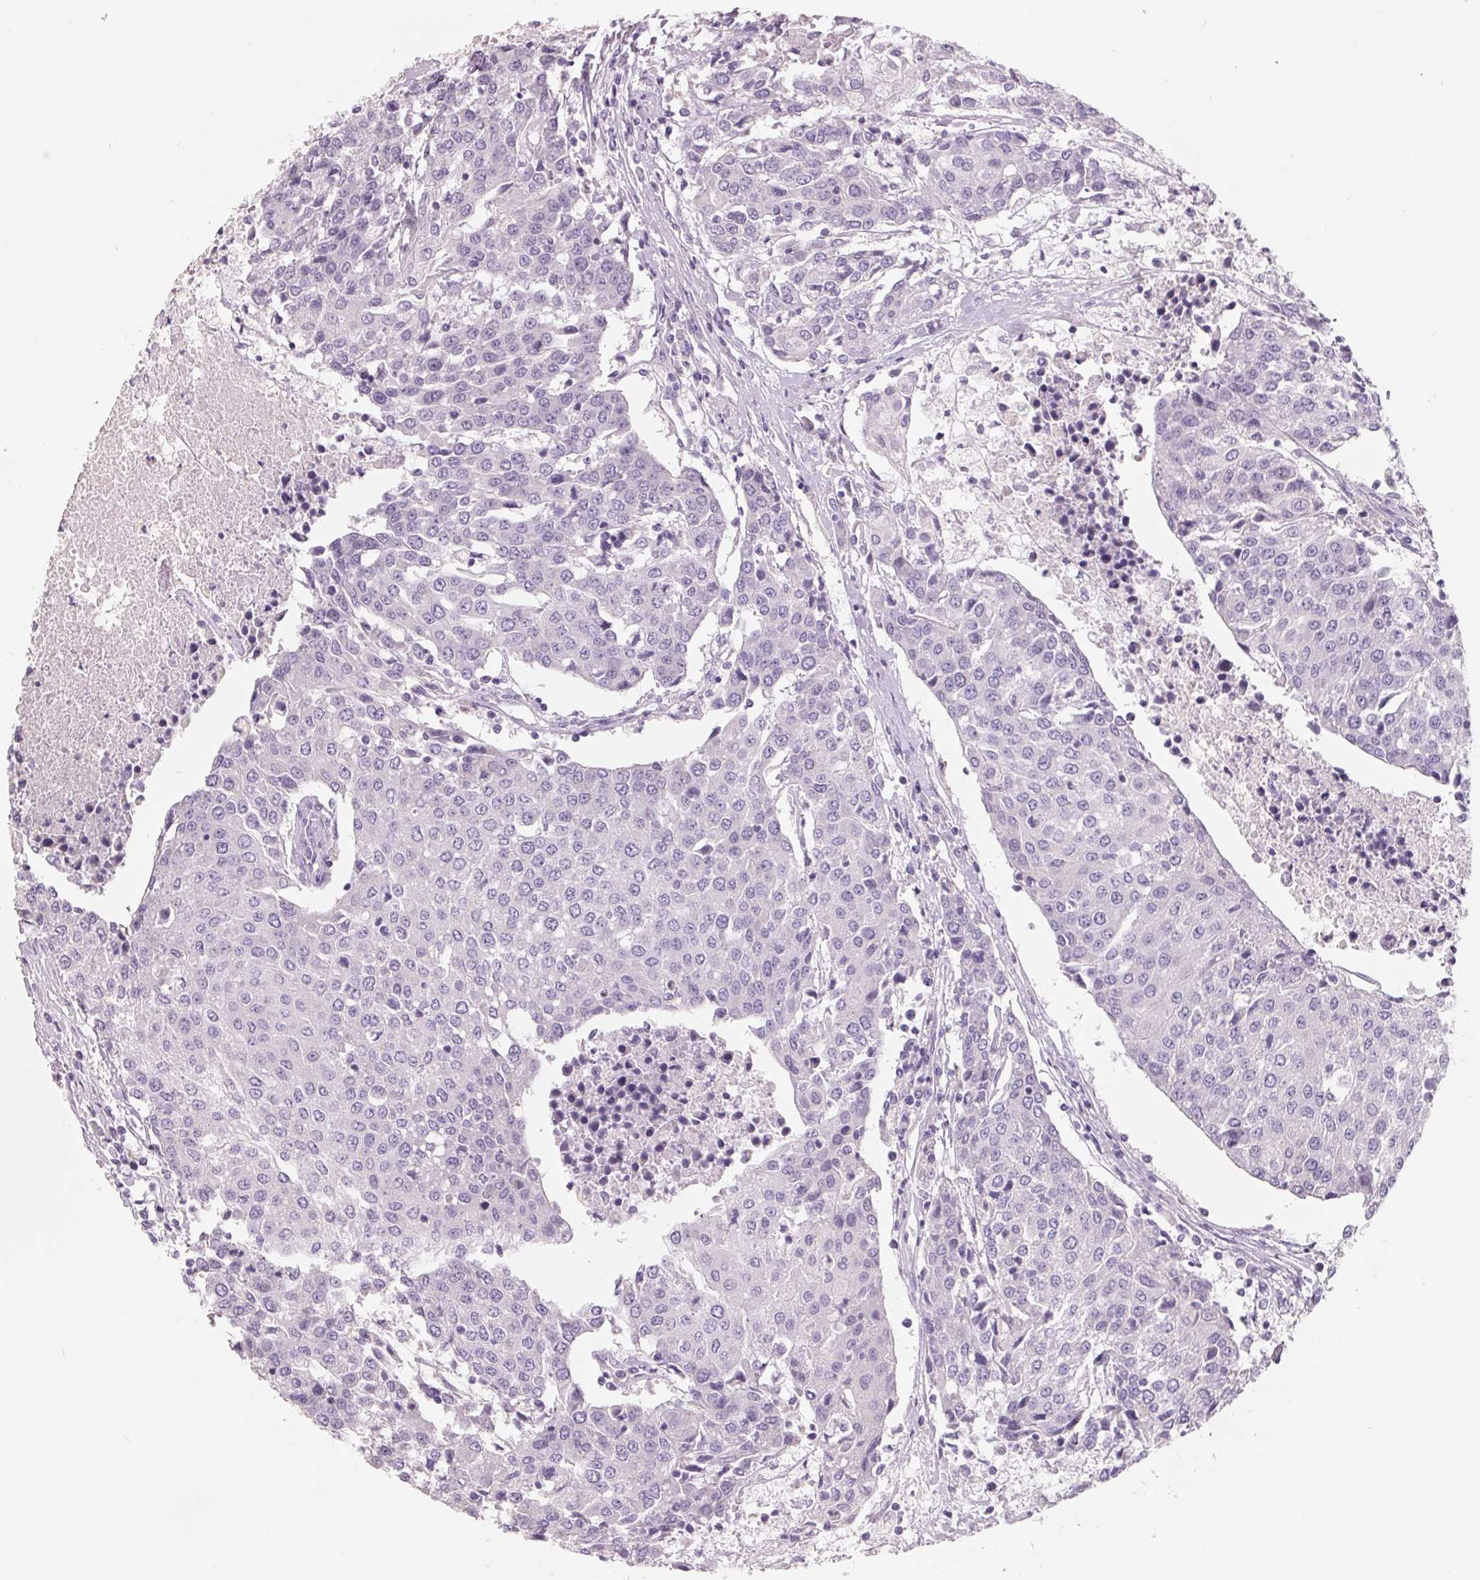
{"staining": {"intensity": "negative", "quantity": "none", "location": "none"}, "tissue": "urothelial cancer", "cell_type": "Tumor cells", "image_type": "cancer", "snomed": [{"axis": "morphology", "description": "Urothelial carcinoma, High grade"}, {"axis": "topography", "description": "Urinary bladder"}], "caption": "IHC photomicrograph of high-grade urothelial carcinoma stained for a protein (brown), which demonstrates no positivity in tumor cells. (Stains: DAB (3,3'-diaminobenzidine) IHC with hematoxylin counter stain, Microscopy: brightfield microscopy at high magnification).", "gene": "FTCD", "patient": {"sex": "female", "age": 85}}